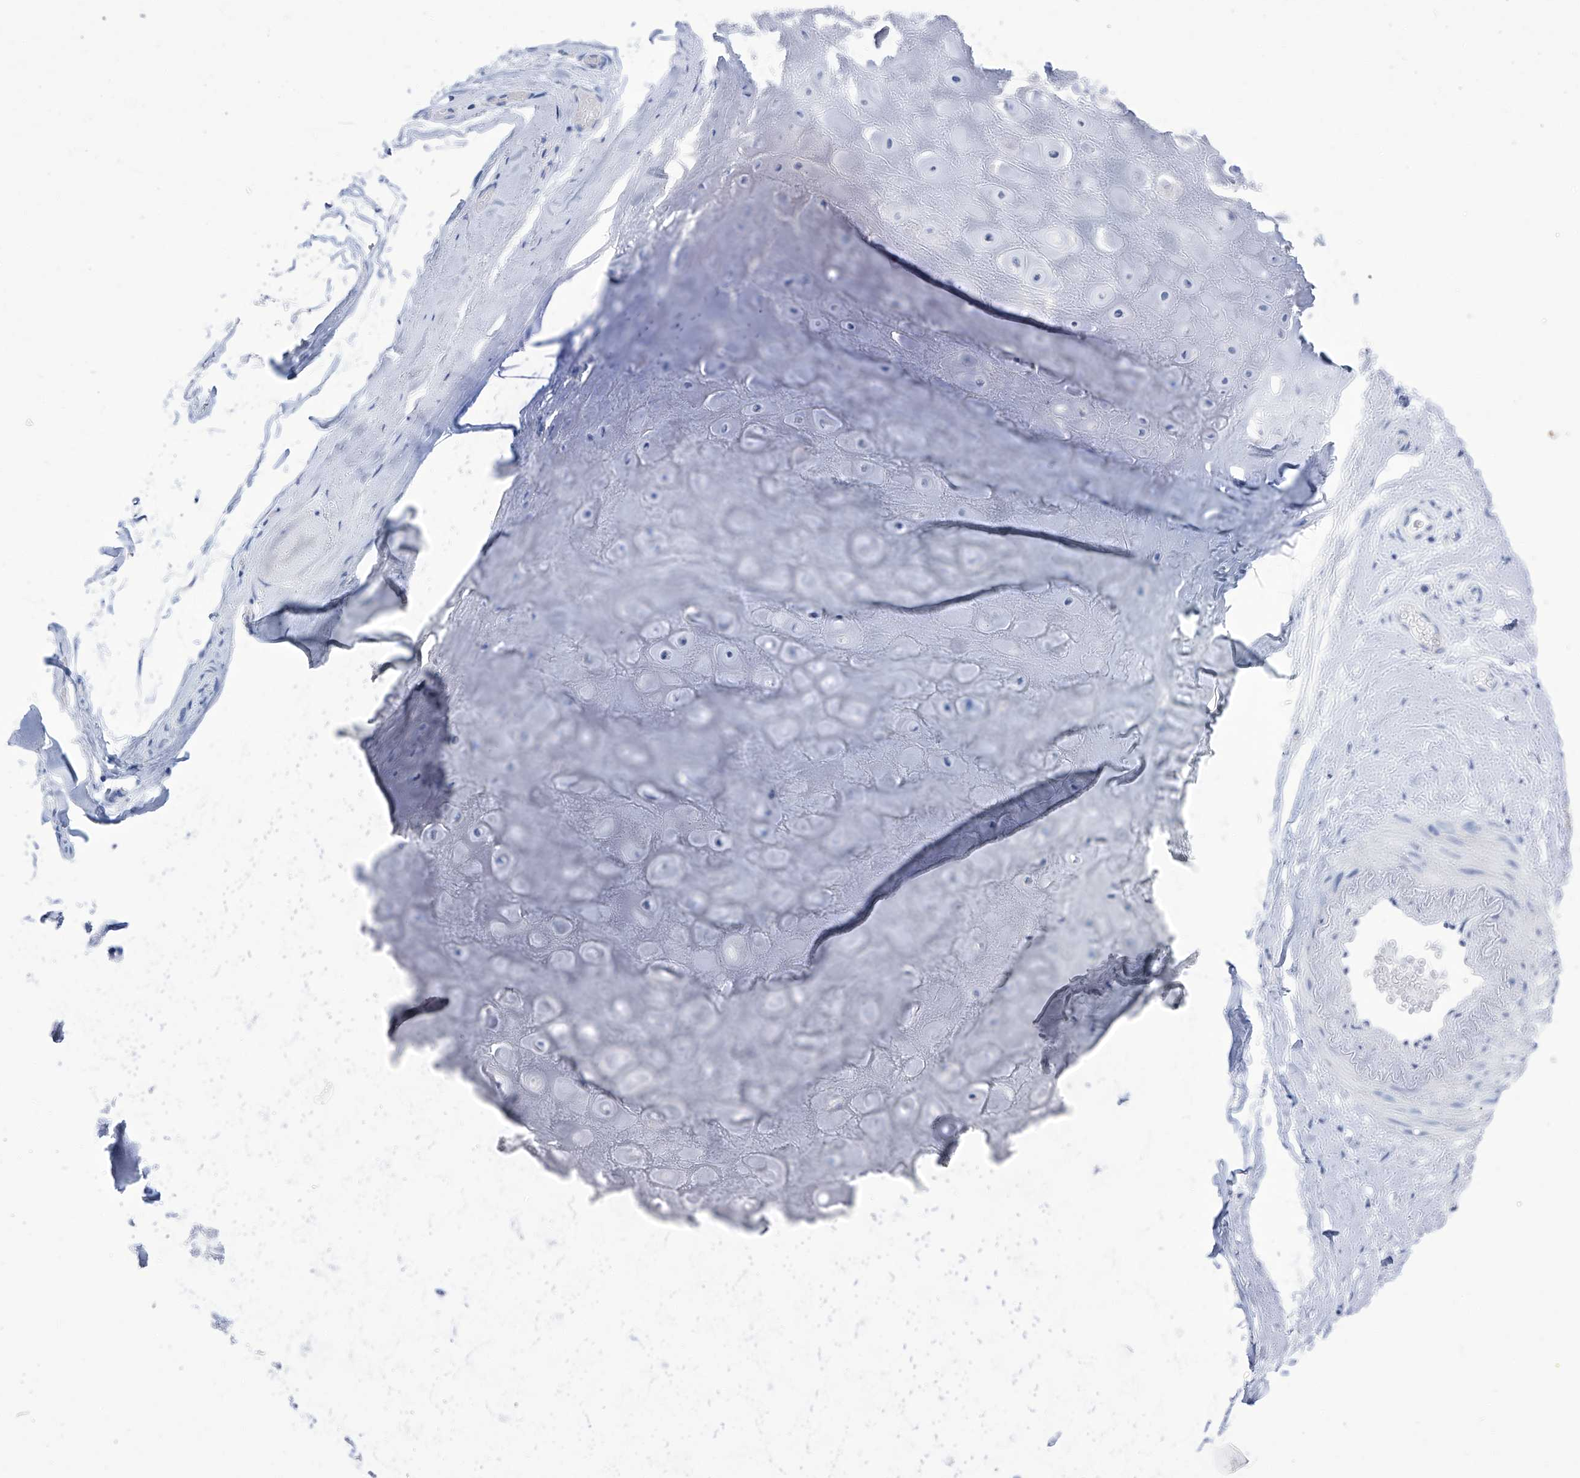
{"staining": {"intensity": "negative", "quantity": "none", "location": "none"}, "tissue": "adipose tissue", "cell_type": "Adipocytes", "image_type": "normal", "snomed": [{"axis": "morphology", "description": "Normal tissue, NOS"}, {"axis": "morphology", "description": "Basal cell carcinoma"}, {"axis": "topography", "description": "Skin"}], "caption": "Protein analysis of benign adipose tissue exhibits no significant expression in adipocytes. (DAB (3,3'-diaminobenzidine) immunohistochemistry with hematoxylin counter stain).", "gene": "IMPA2", "patient": {"sex": "female", "age": 89}}